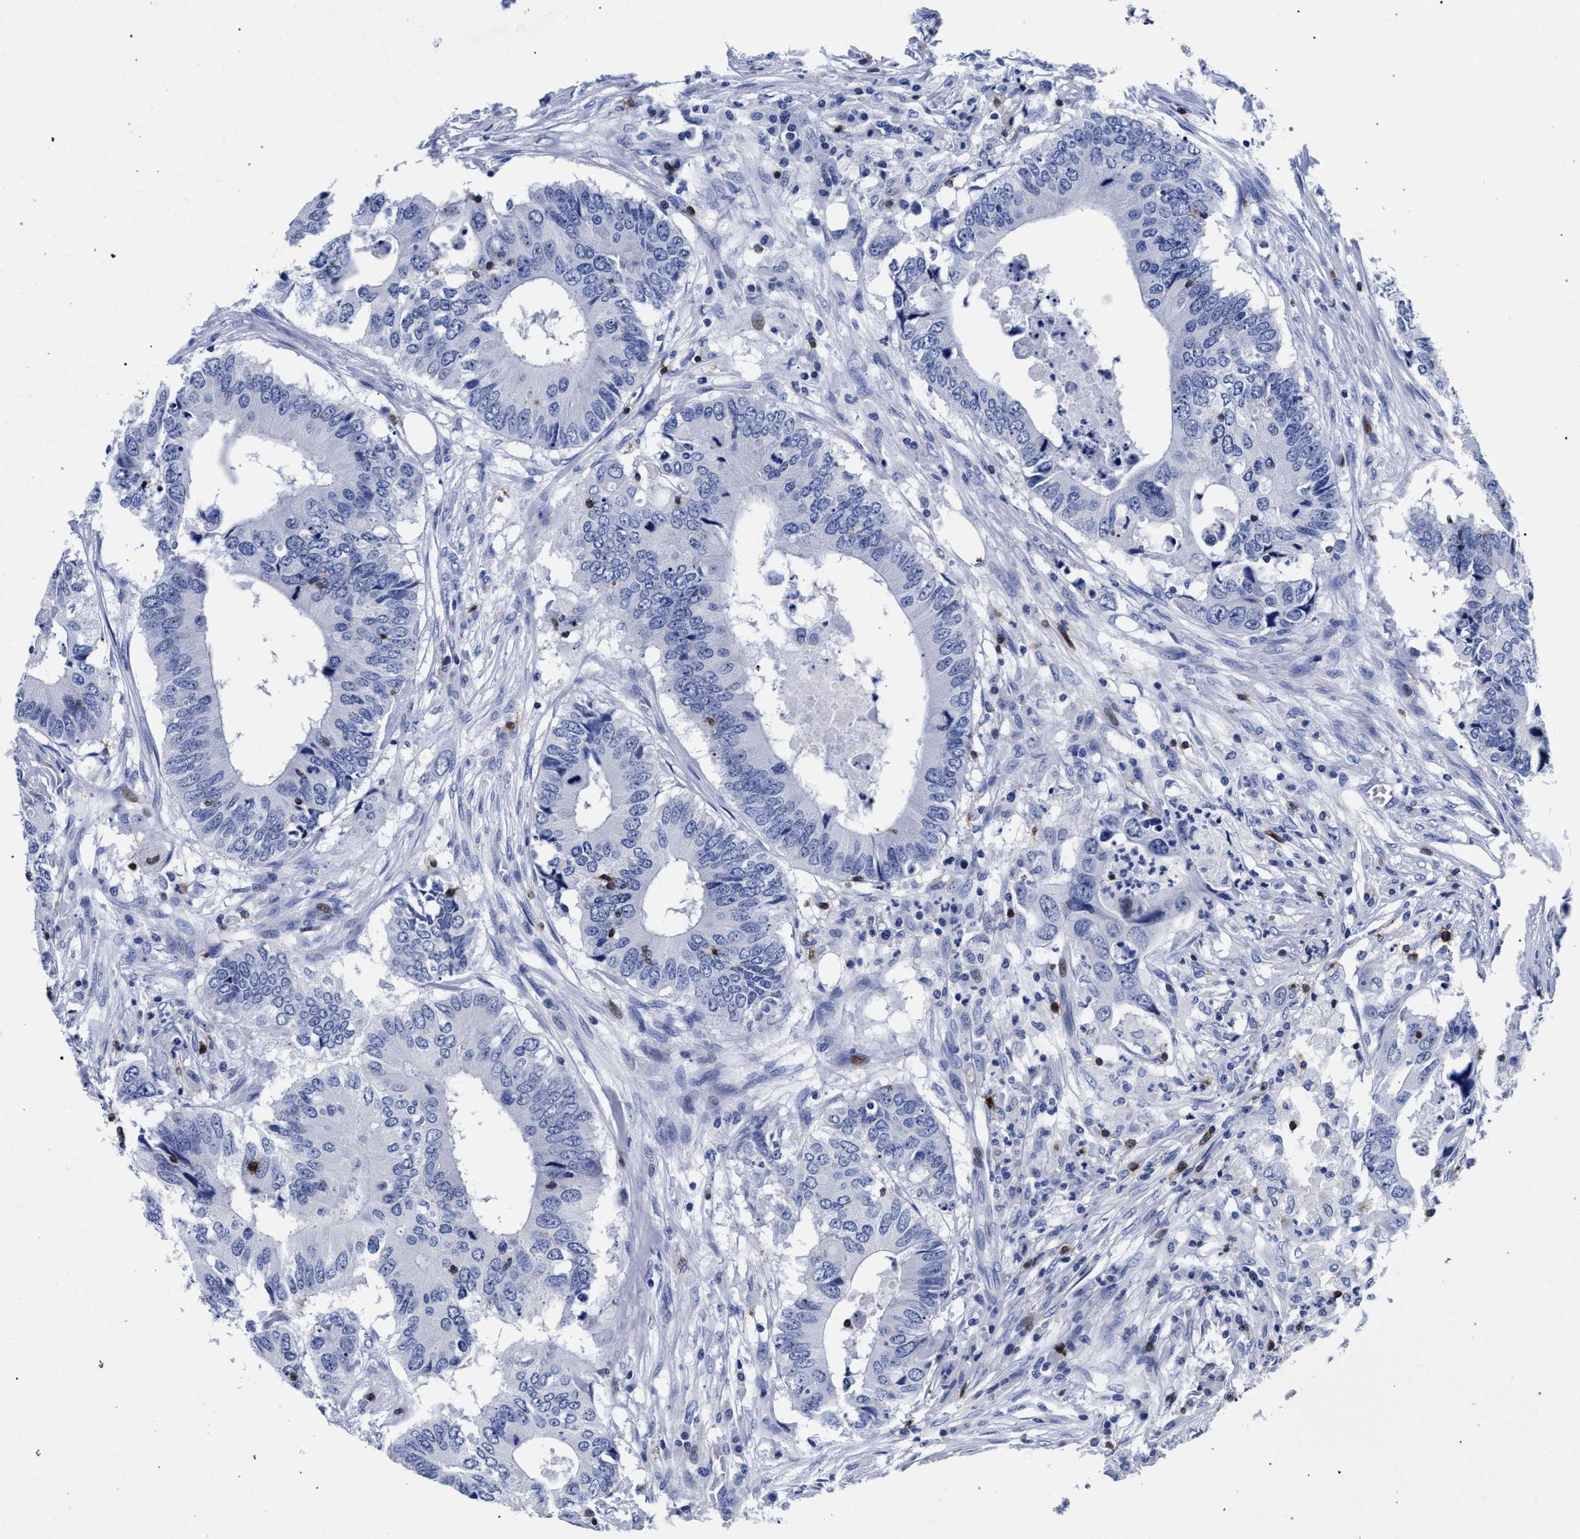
{"staining": {"intensity": "negative", "quantity": "none", "location": "none"}, "tissue": "colorectal cancer", "cell_type": "Tumor cells", "image_type": "cancer", "snomed": [{"axis": "morphology", "description": "Adenocarcinoma, NOS"}, {"axis": "topography", "description": "Colon"}], "caption": "Immunohistochemical staining of colorectal adenocarcinoma exhibits no significant positivity in tumor cells. The staining was performed using DAB (3,3'-diaminobenzidine) to visualize the protein expression in brown, while the nuclei were stained in blue with hematoxylin (Magnification: 20x).", "gene": "KLRK1", "patient": {"sex": "male", "age": 71}}